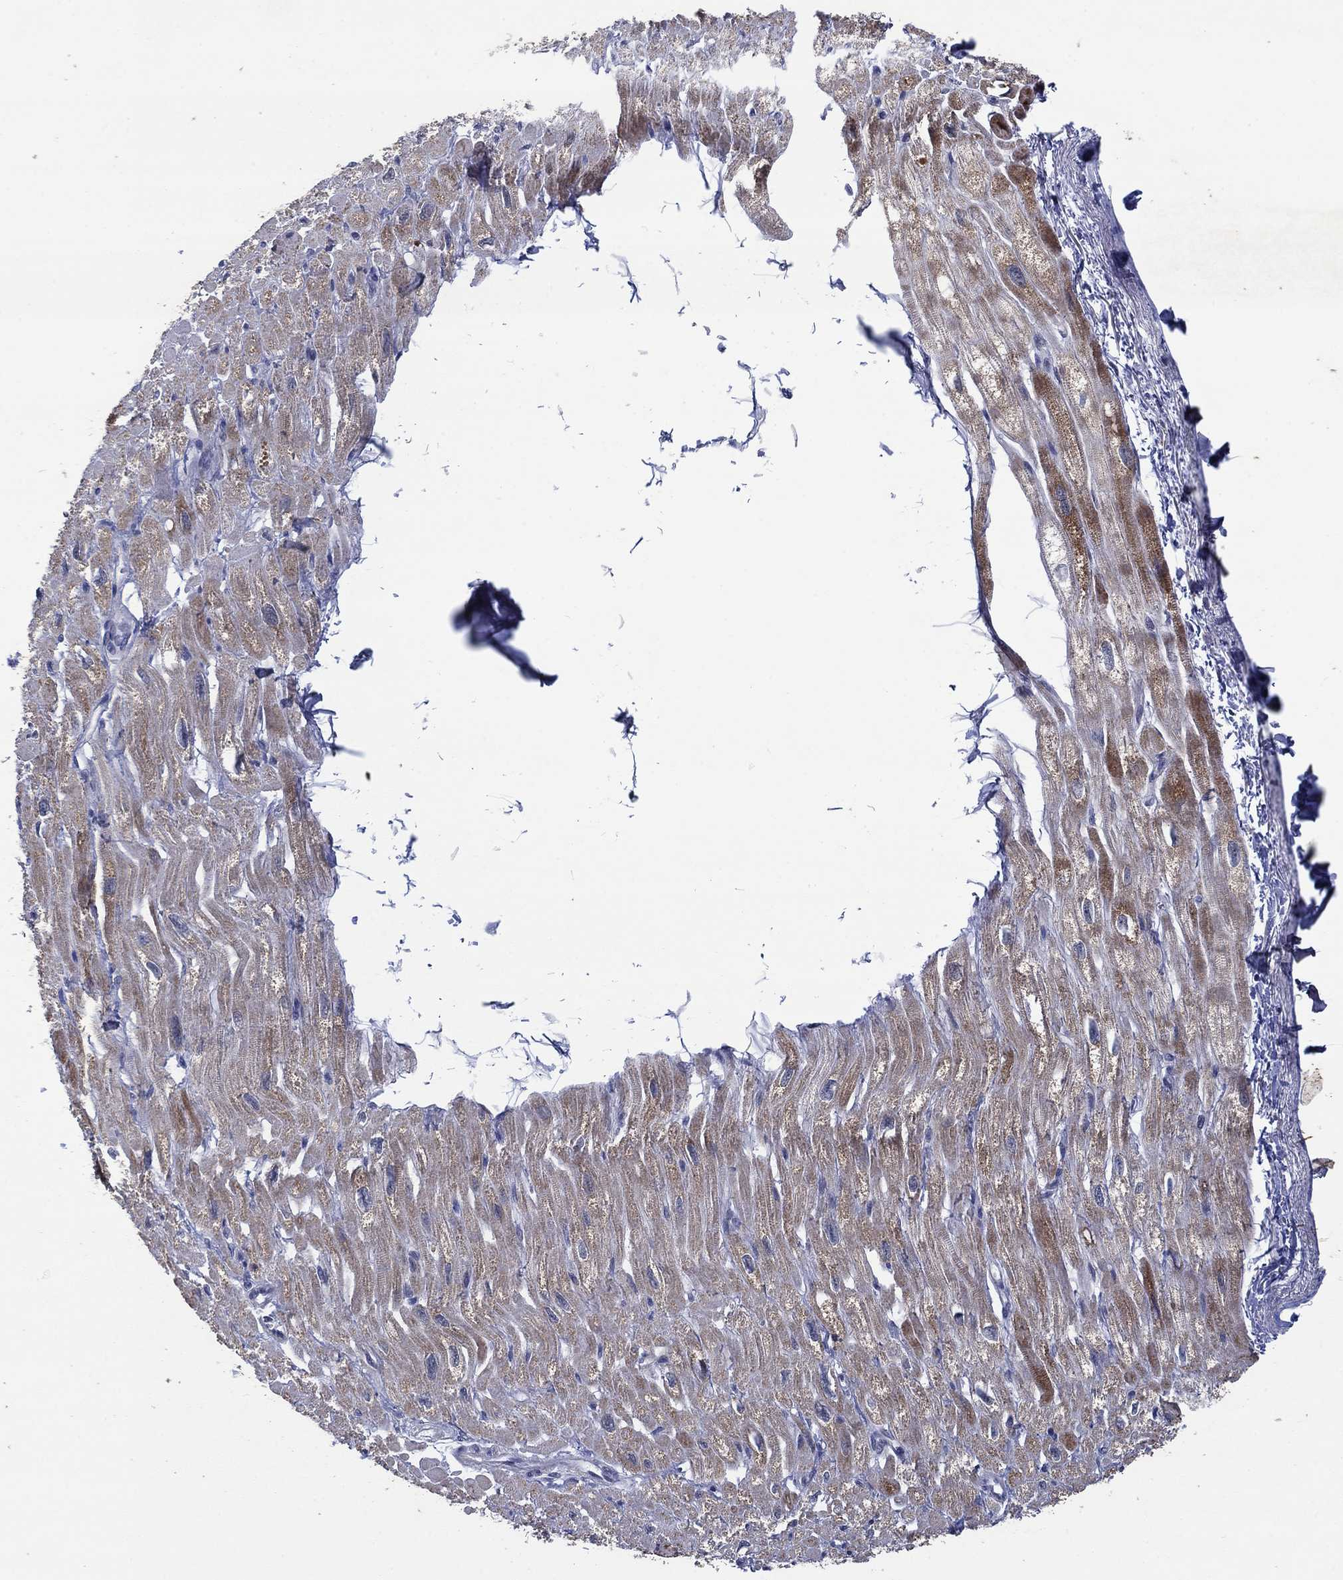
{"staining": {"intensity": "moderate", "quantity": "25%-75%", "location": "cytoplasmic/membranous"}, "tissue": "heart muscle", "cell_type": "Cardiomyocytes", "image_type": "normal", "snomed": [{"axis": "morphology", "description": "Normal tissue, NOS"}, {"axis": "topography", "description": "Heart"}], "caption": "Human heart muscle stained for a protein (brown) exhibits moderate cytoplasmic/membranous positive staining in approximately 25%-75% of cardiomyocytes.", "gene": "SDC1", "patient": {"sex": "male", "age": 66}}